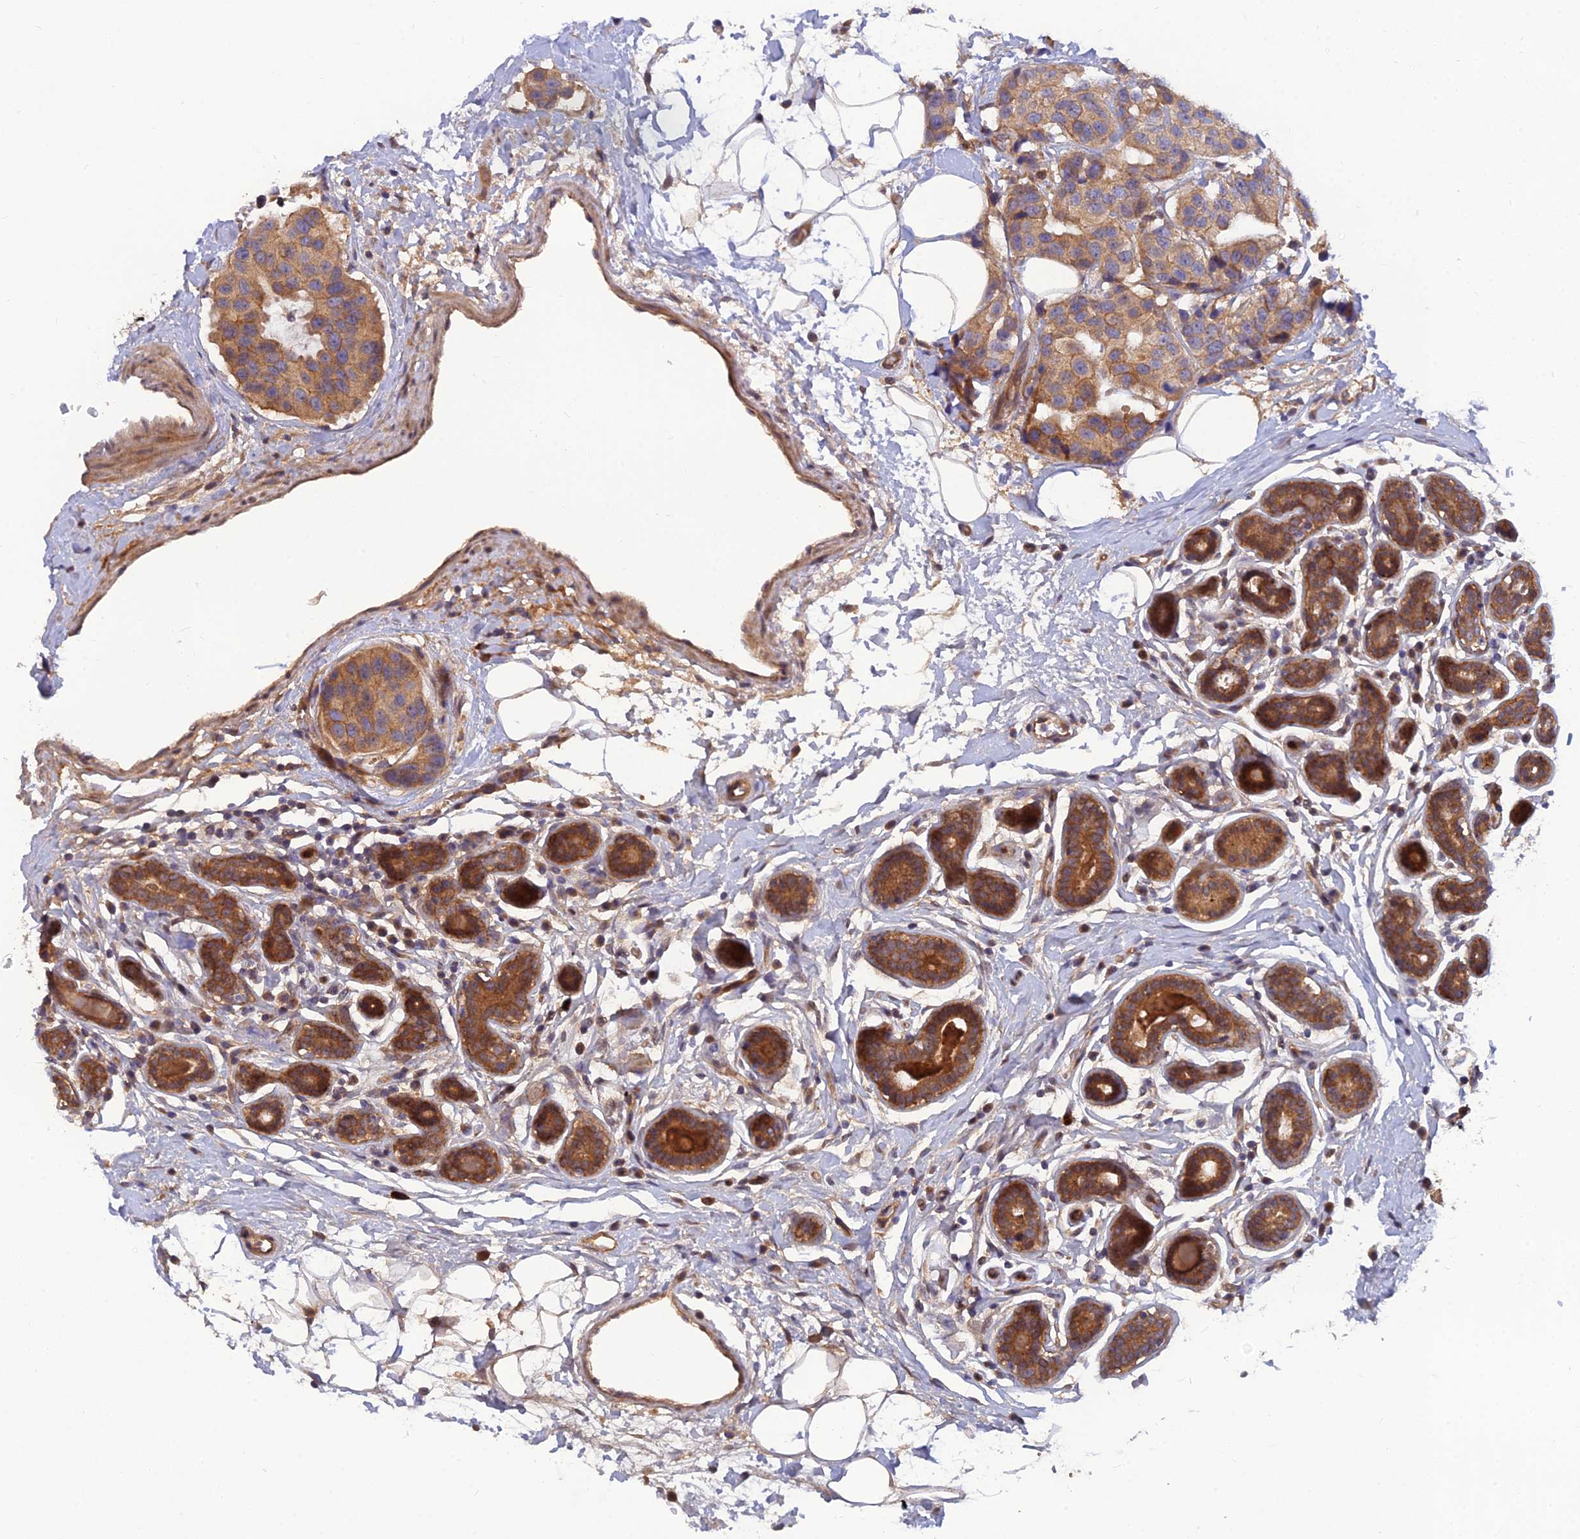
{"staining": {"intensity": "moderate", "quantity": ">75%", "location": "cytoplasmic/membranous"}, "tissue": "breast cancer", "cell_type": "Tumor cells", "image_type": "cancer", "snomed": [{"axis": "morphology", "description": "Normal tissue, NOS"}, {"axis": "morphology", "description": "Duct carcinoma"}, {"axis": "topography", "description": "Breast"}], "caption": "Breast cancer (infiltrating ductal carcinoma) stained with a protein marker reveals moderate staining in tumor cells.", "gene": "FAM151B", "patient": {"sex": "female", "age": 39}}